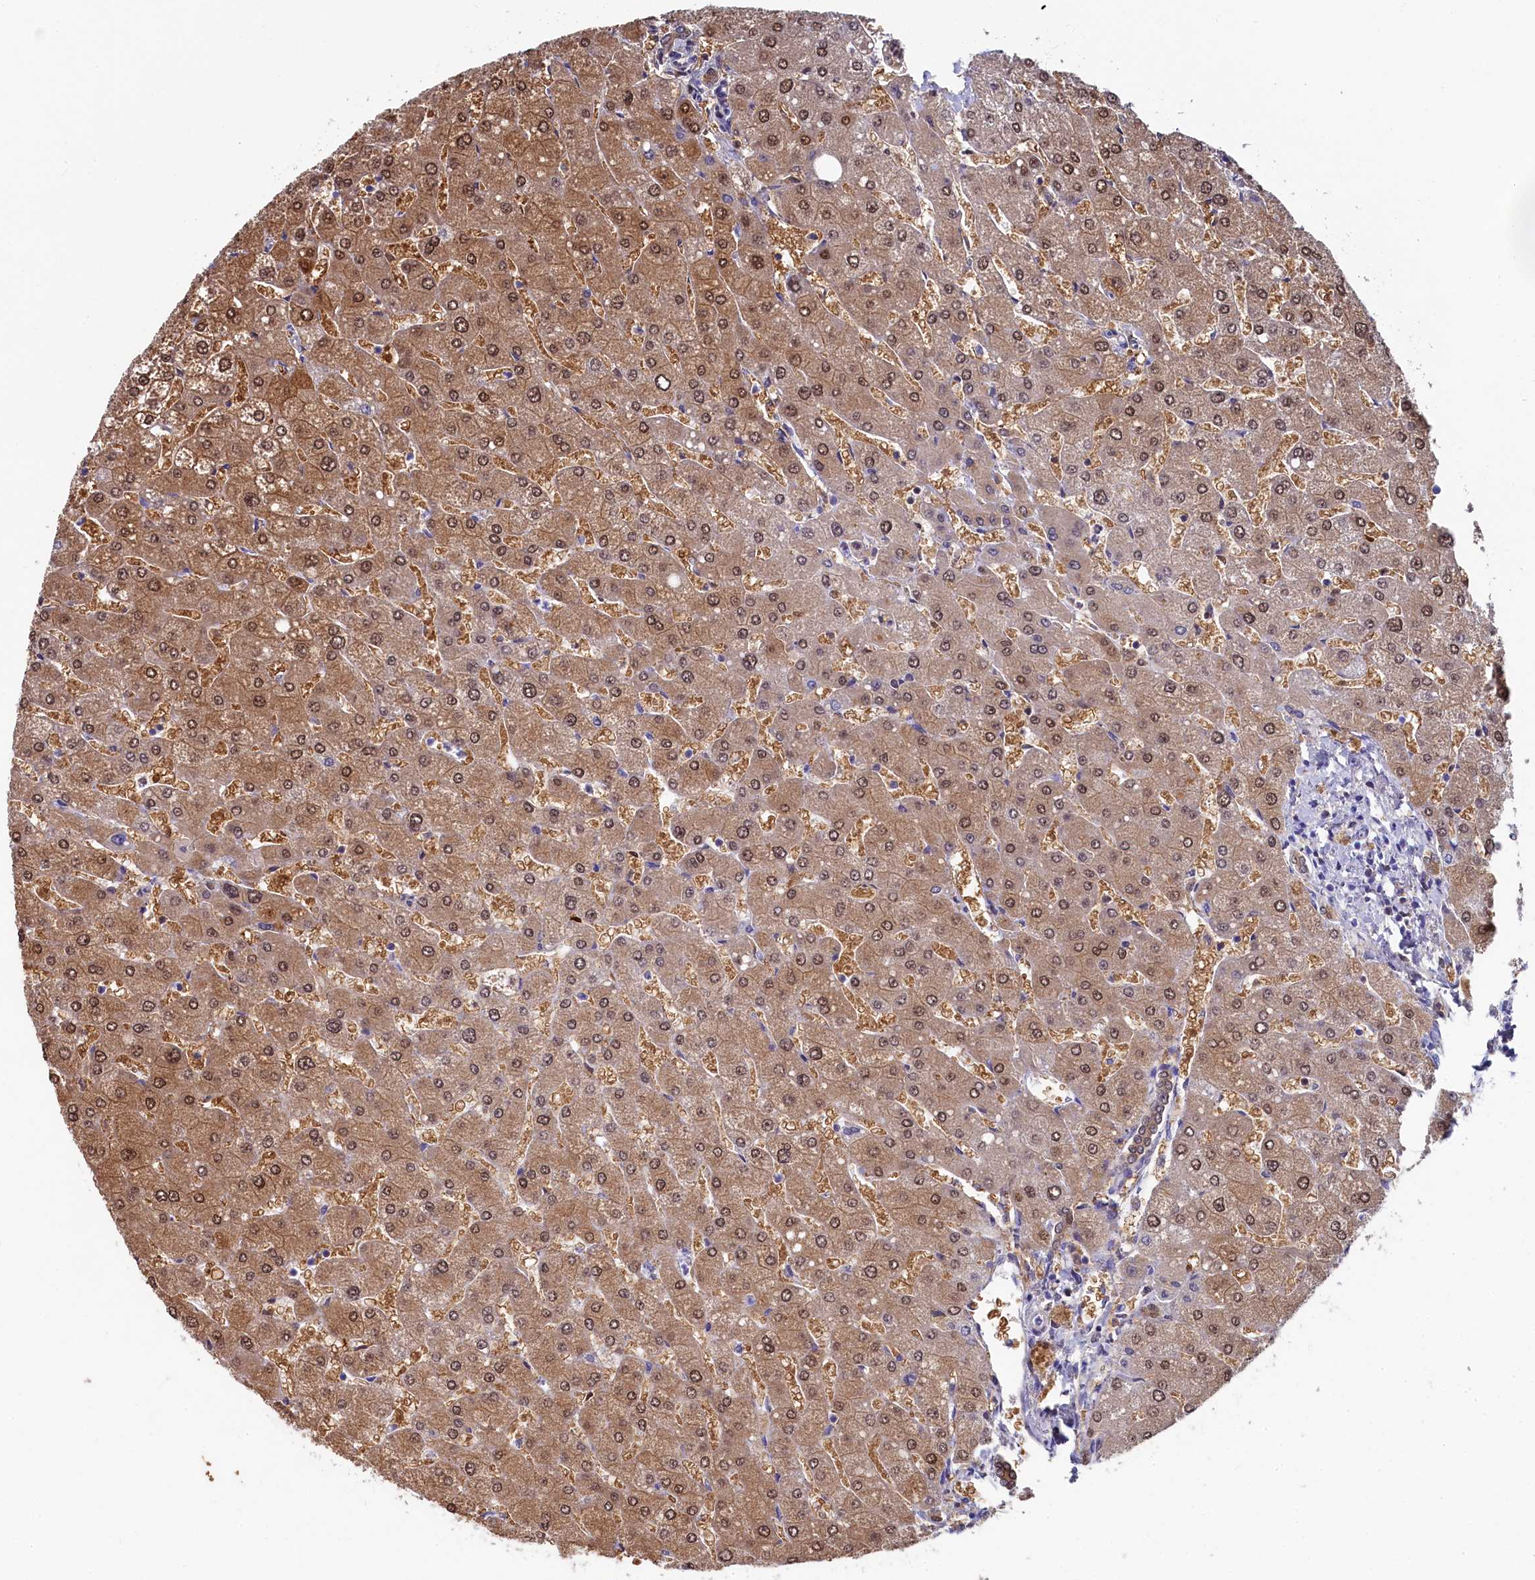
{"staining": {"intensity": "moderate", "quantity": "25%-75%", "location": "cytoplasmic/membranous,nuclear"}, "tissue": "liver", "cell_type": "Cholangiocytes", "image_type": "normal", "snomed": [{"axis": "morphology", "description": "Normal tissue, NOS"}, {"axis": "topography", "description": "Liver"}], "caption": "A high-resolution micrograph shows immunohistochemistry (IHC) staining of unremarkable liver, which exhibits moderate cytoplasmic/membranous,nuclear positivity in approximately 25%-75% of cholangiocytes.", "gene": "C11orf54", "patient": {"sex": "male", "age": 55}}